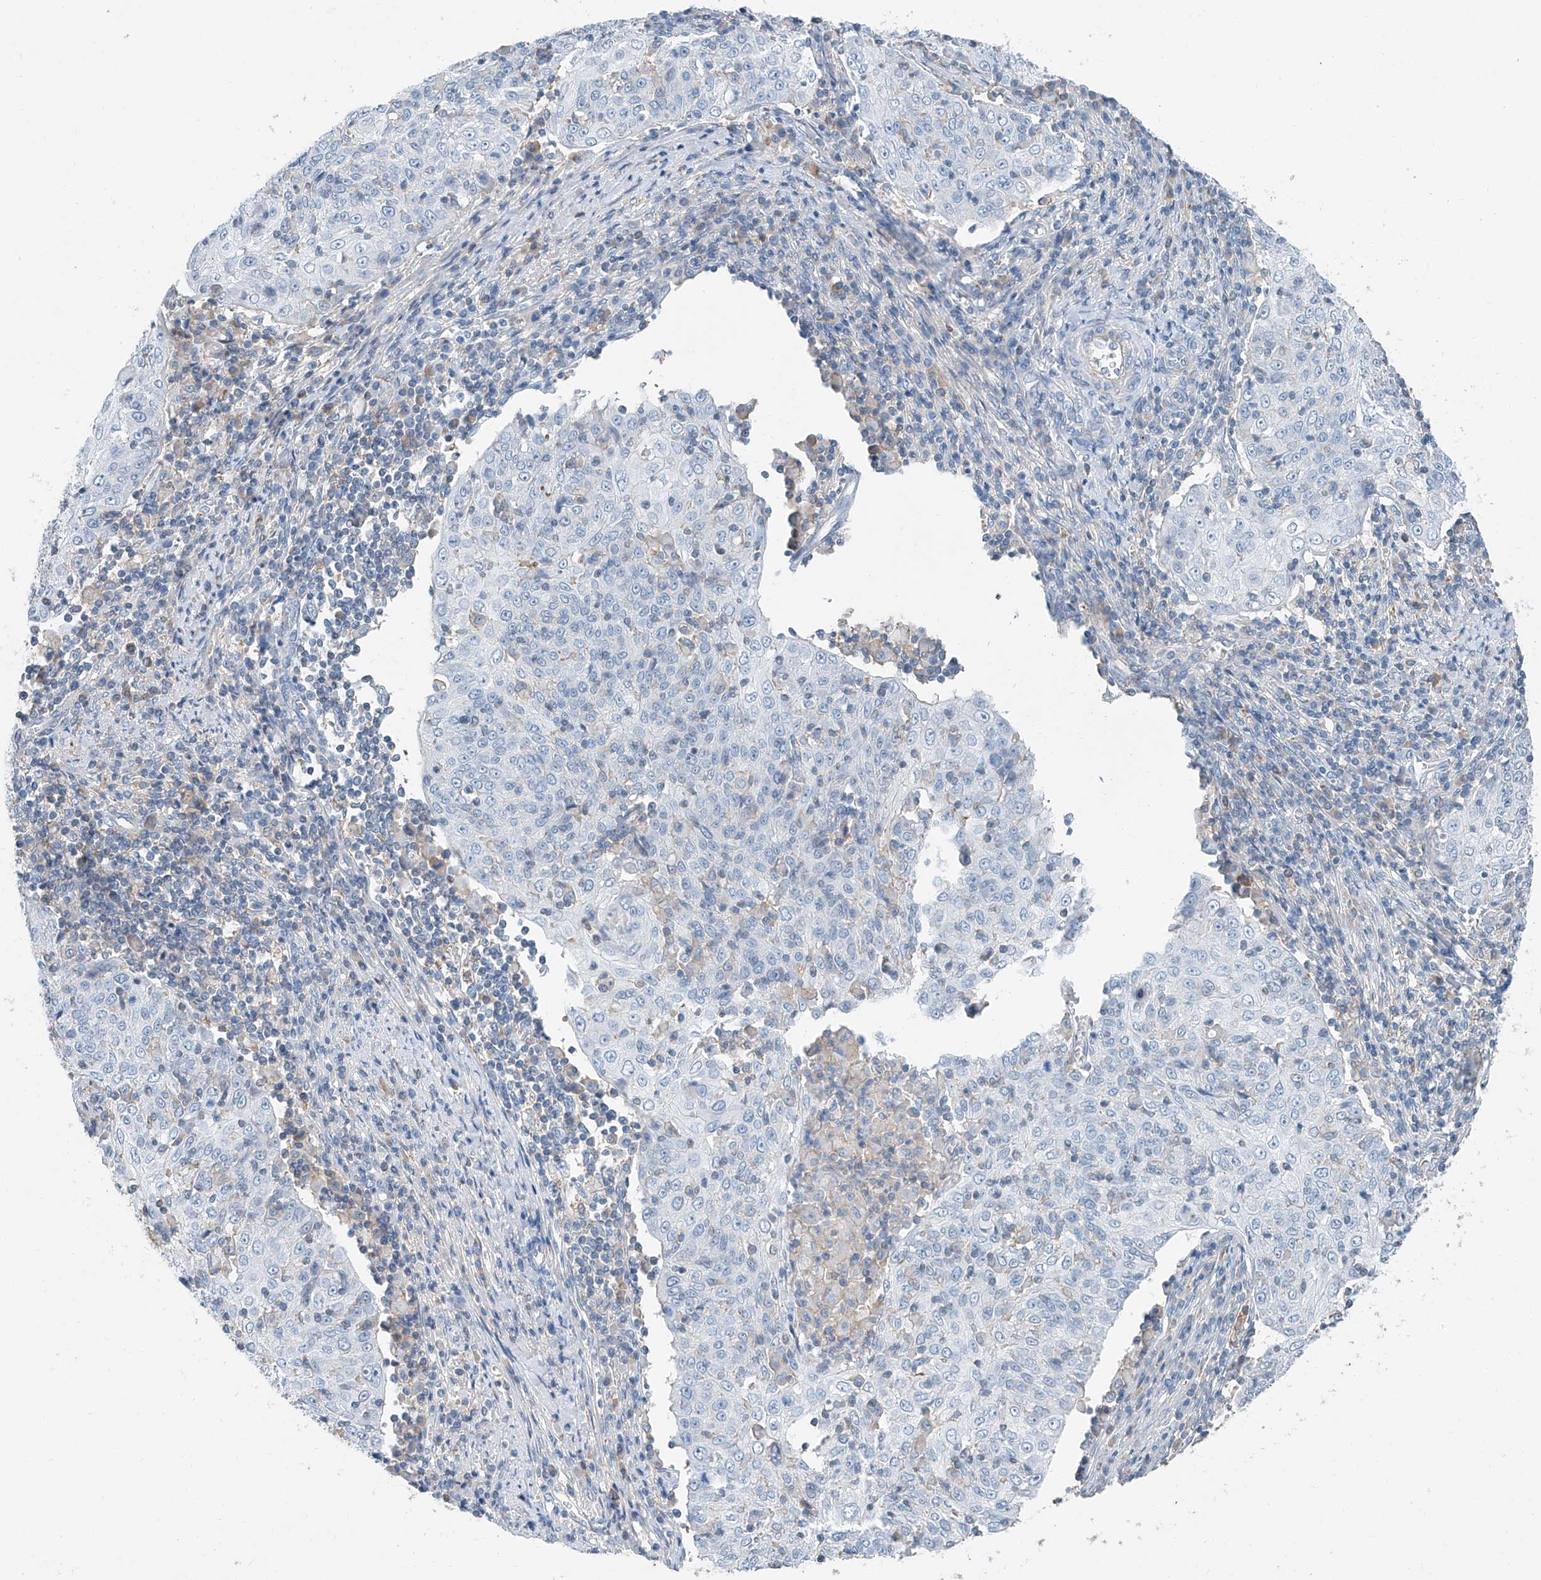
{"staining": {"intensity": "negative", "quantity": "none", "location": "none"}, "tissue": "cervical cancer", "cell_type": "Tumor cells", "image_type": "cancer", "snomed": [{"axis": "morphology", "description": "Squamous cell carcinoma, NOS"}, {"axis": "topography", "description": "Cervix"}], "caption": "This is an immunohistochemistry histopathology image of human cervical squamous cell carcinoma. There is no staining in tumor cells.", "gene": "ANKRD34A", "patient": {"sex": "female", "age": 48}}